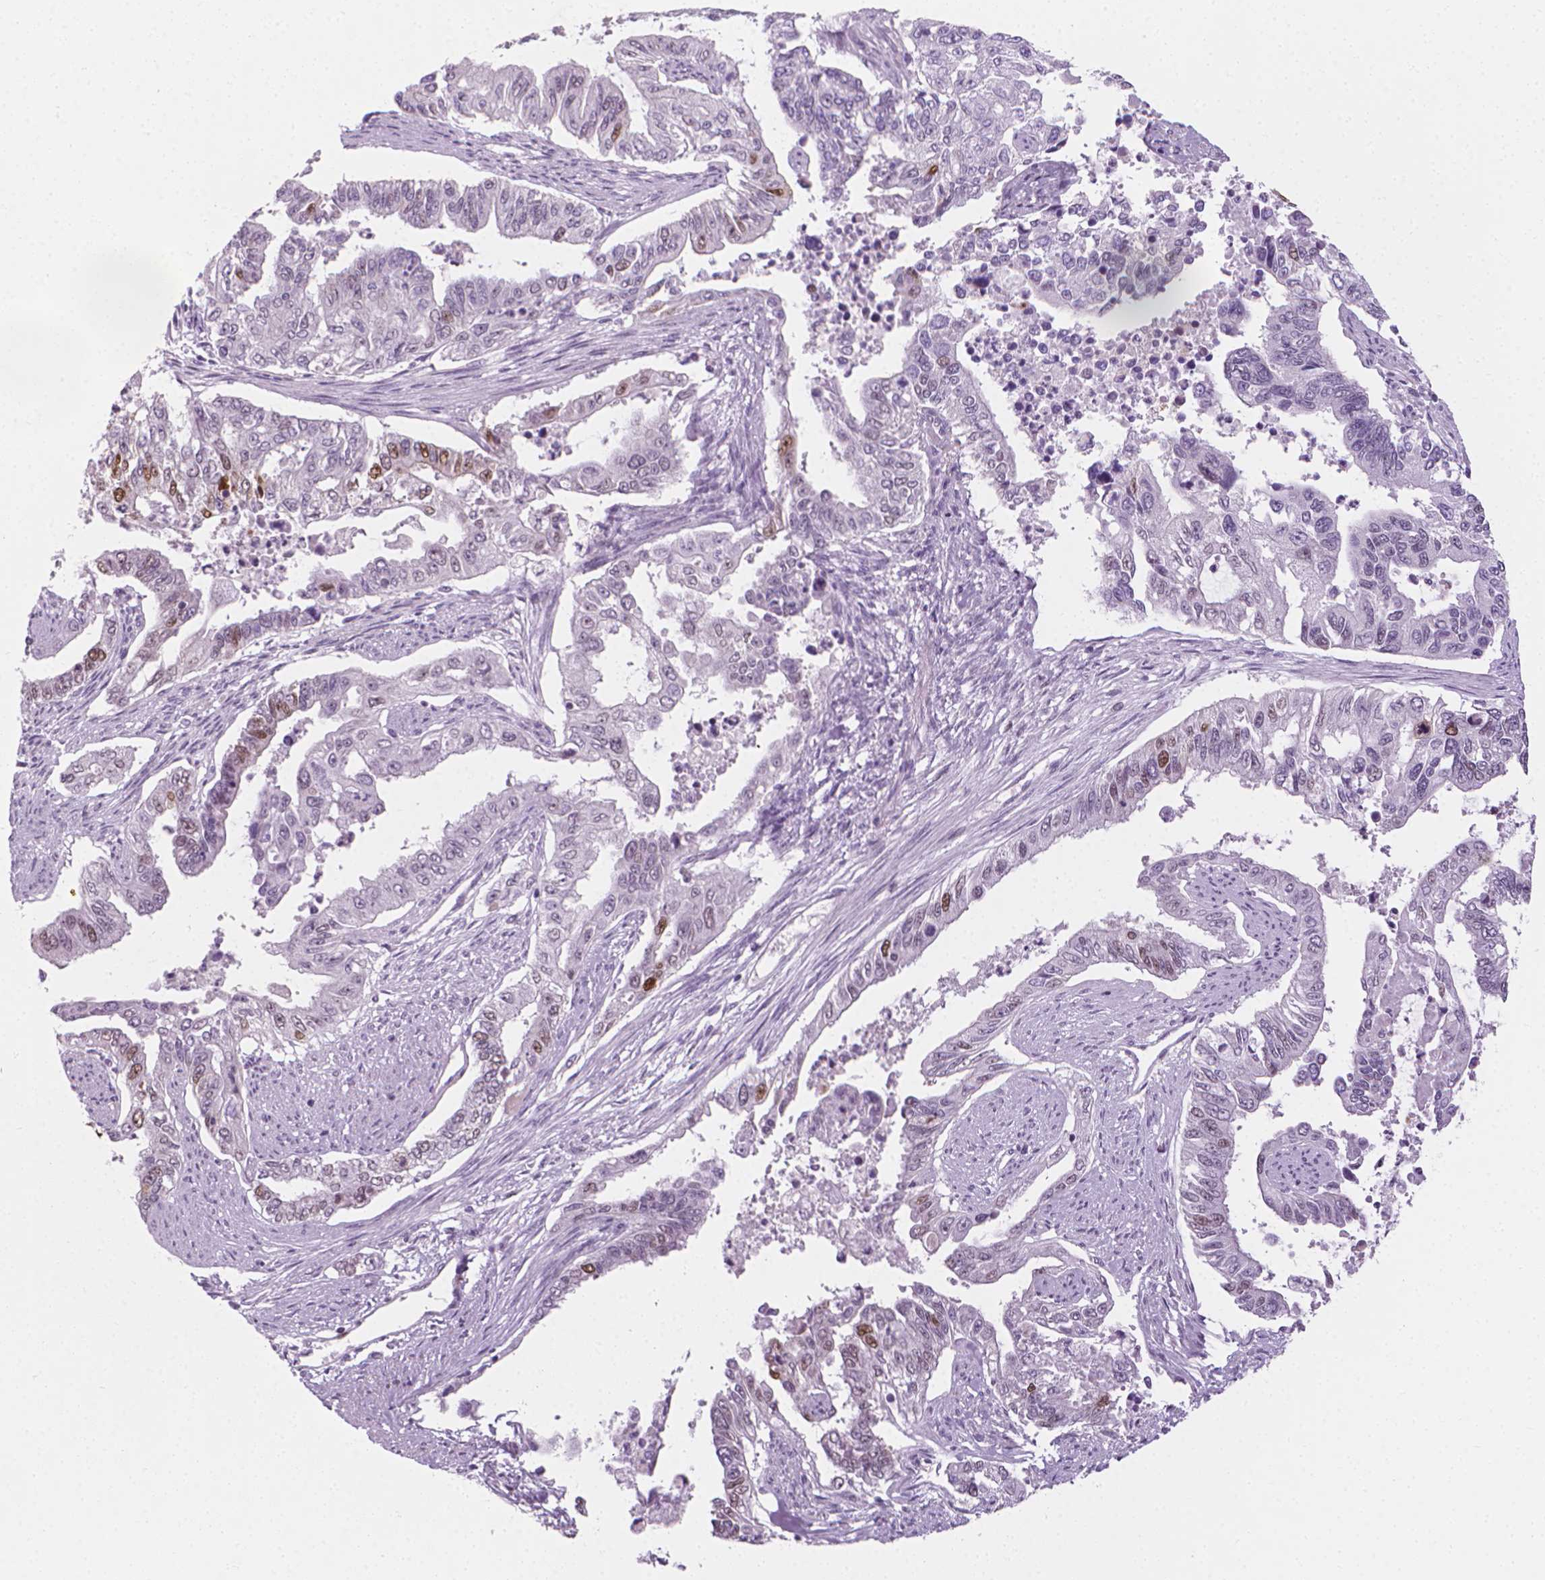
{"staining": {"intensity": "weak", "quantity": "<25%", "location": "nuclear"}, "tissue": "endometrial cancer", "cell_type": "Tumor cells", "image_type": "cancer", "snomed": [{"axis": "morphology", "description": "Adenocarcinoma, NOS"}, {"axis": "topography", "description": "Uterus"}], "caption": "High power microscopy photomicrograph of an immunohistochemistry micrograph of adenocarcinoma (endometrial), revealing no significant positivity in tumor cells.", "gene": "CDKN1C", "patient": {"sex": "female", "age": 59}}